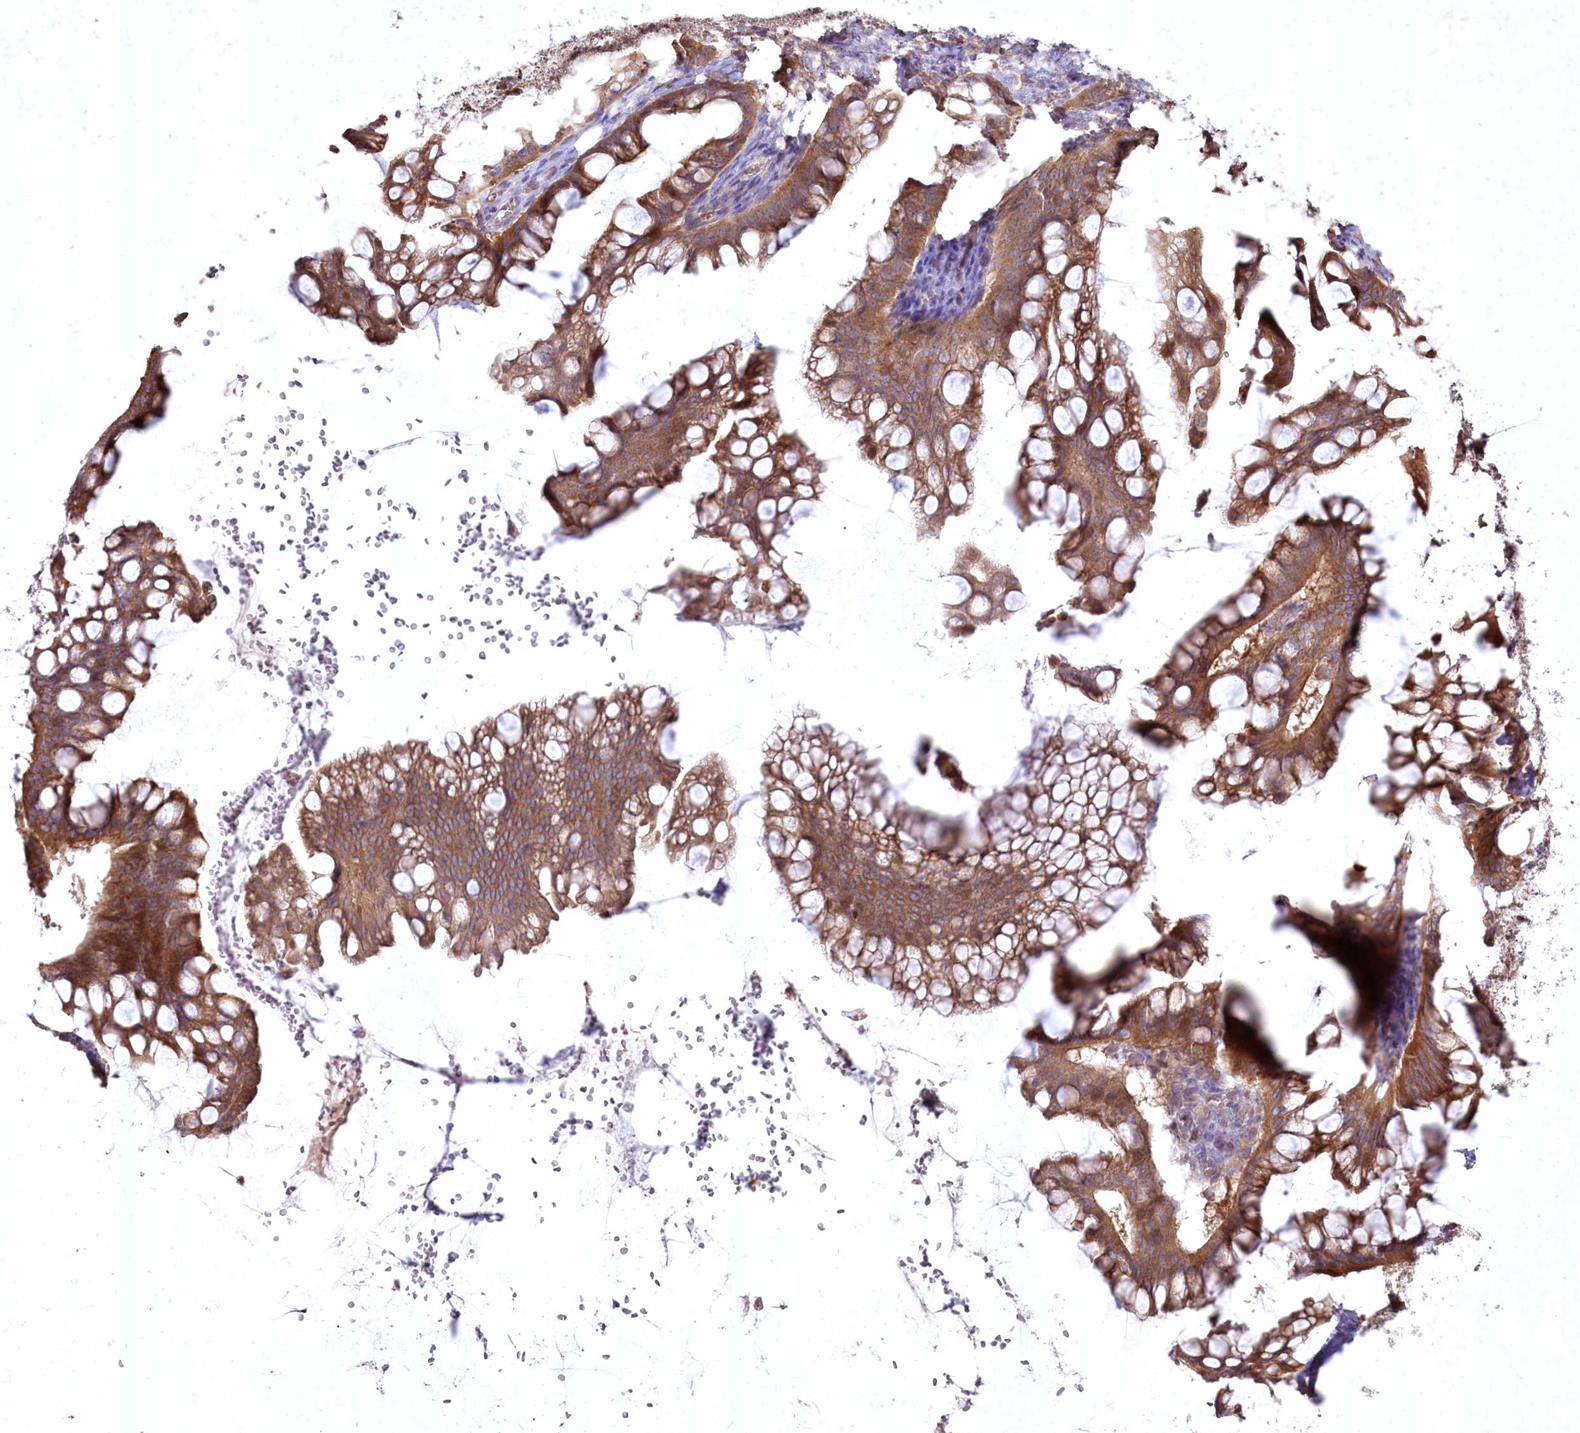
{"staining": {"intensity": "moderate", "quantity": ">75%", "location": "cytoplasmic/membranous"}, "tissue": "ovarian cancer", "cell_type": "Tumor cells", "image_type": "cancer", "snomed": [{"axis": "morphology", "description": "Cystadenocarcinoma, mucinous, NOS"}, {"axis": "topography", "description": "Ovary"}], "caption": "Immunohistochemical staining of human mucinous cystadenocarcinoma (ovarian) displays medium levels of moderate cytoplasmic/membranous protein staining in about >75% of tumor cells.", "gene": "SH3TC1", "patient": {"sex": "female", "age": 73}}